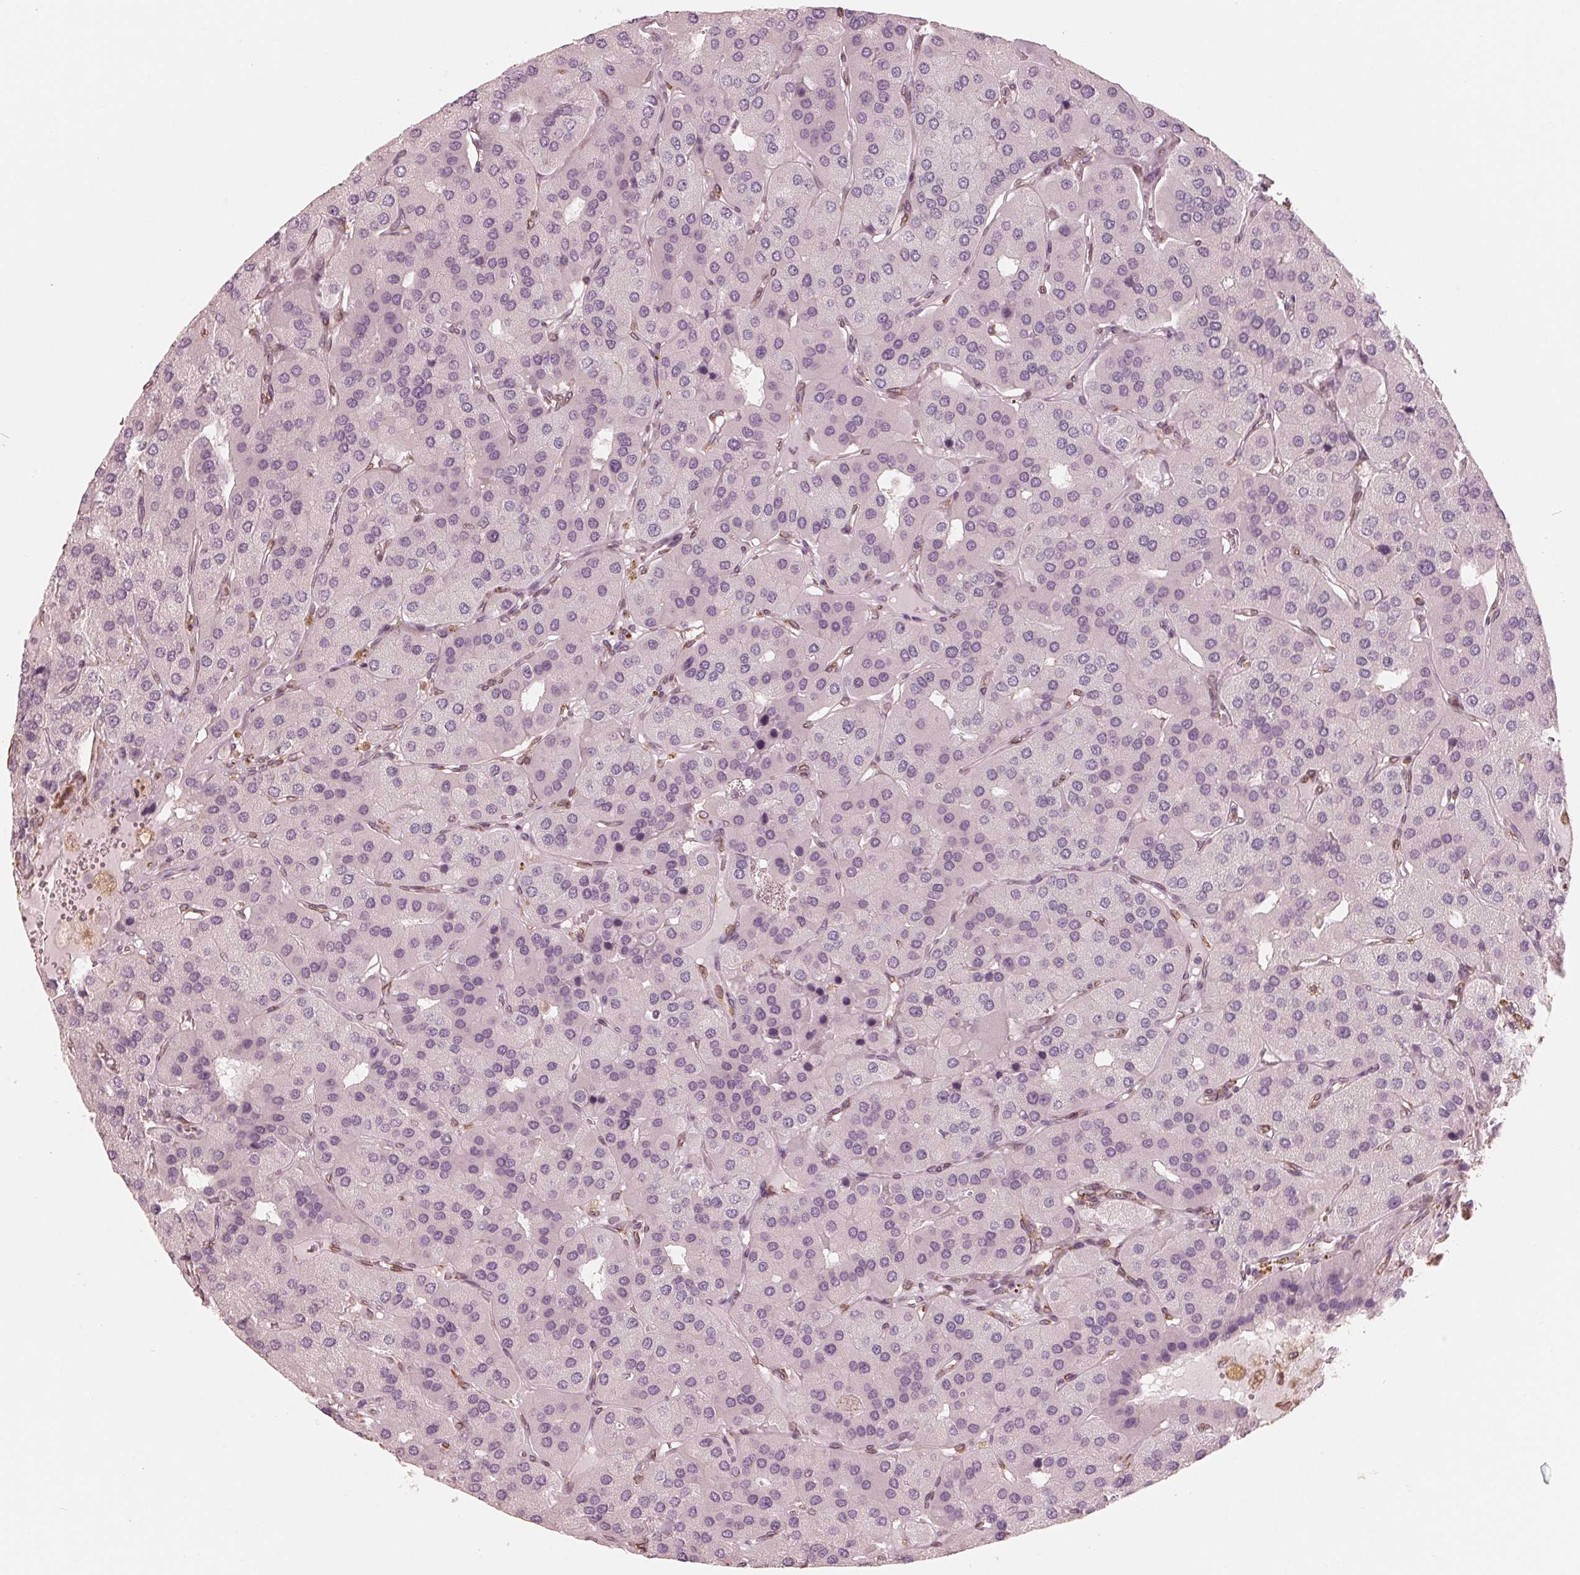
{"staining": {"intensity": "negative", "quantity": "none", "location": "none"}, "tissue": "parathyroid gland", "cell_type": "Glandular cells", "image_type": "normal", "snomed": [{"axis": "morphology", "description": "Normal tissue, NOS"}, {"axis": "morphology", "description": "Adenoma, NOS"}, {"axis": "topography", "description": "Parathyroid gland"}], "caption": "This photomicrograph is of benign parathyroid gland stained with immunohistochemistry (IHC) to label a protein in brown with the nuclei are counter-stained blue. There is no expression in glandular cells. (DAB (3,3'-diaminobenzidine) immunohistochemistry (IHC), high magnification).", "gene": "IKBIP", "patient": {"sex": "female", "age": 86}}